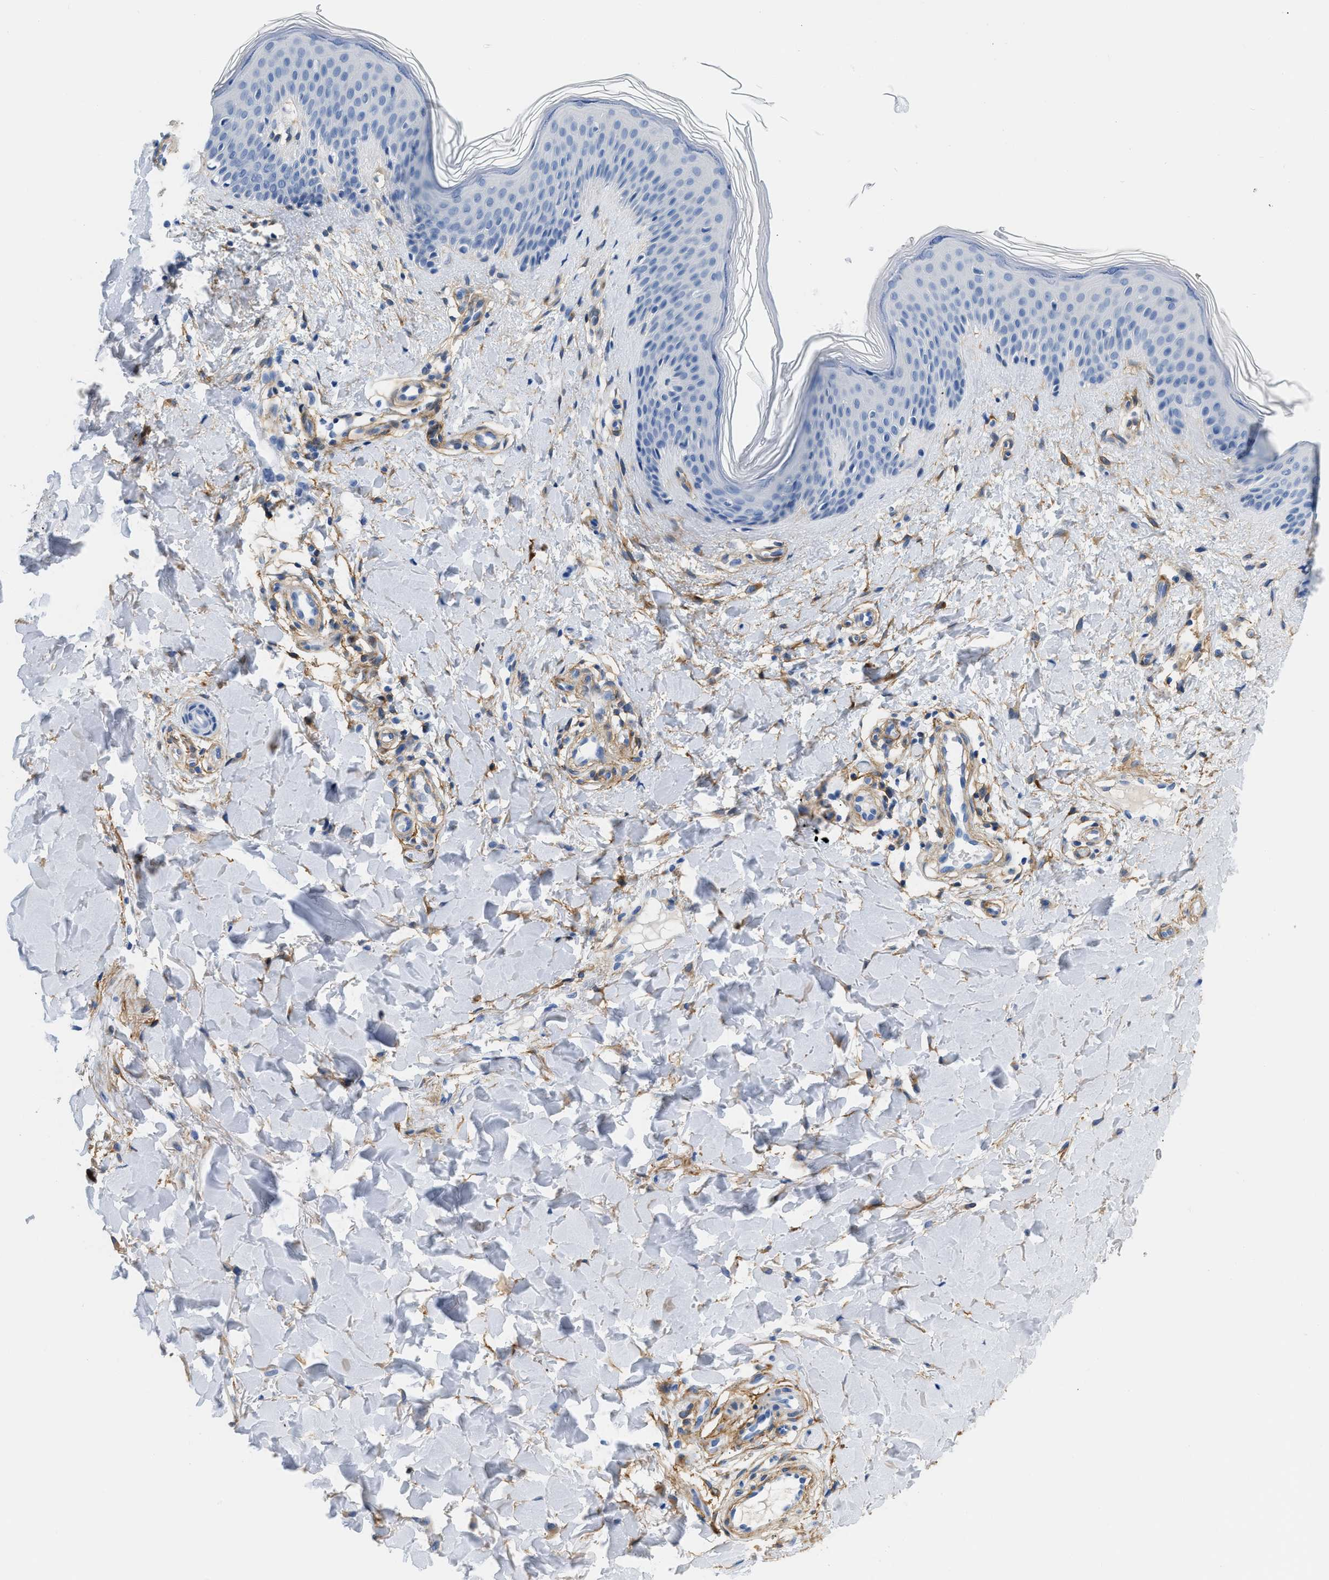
{"staining": {"intensity": "moderate", "quantity": ">75%", "location": "cytoplasmic/membranous"}, "tissue": "skin", "cell_type": "Fibroblasts", "image_type": "normal", "snomed": [{"axis": "morphology", "description": "Normal tissue, NOS"}, {"axis": "topography", "description": "Skin"}], "caption": "An IHC photomicrograph of normal tissue is shown. Protein staining in brown shows moderate cytoplasmic/membranous positivity in skin within fibroblasts. The staining is performed using DAB (3,3'-diaminobenzidine) brown chromogen to label protein expression. The nuclei are counter-stained blue using hematoxylin.", "gene": "PDGFRB", "patient": {"sex": "male", "age": 41}}